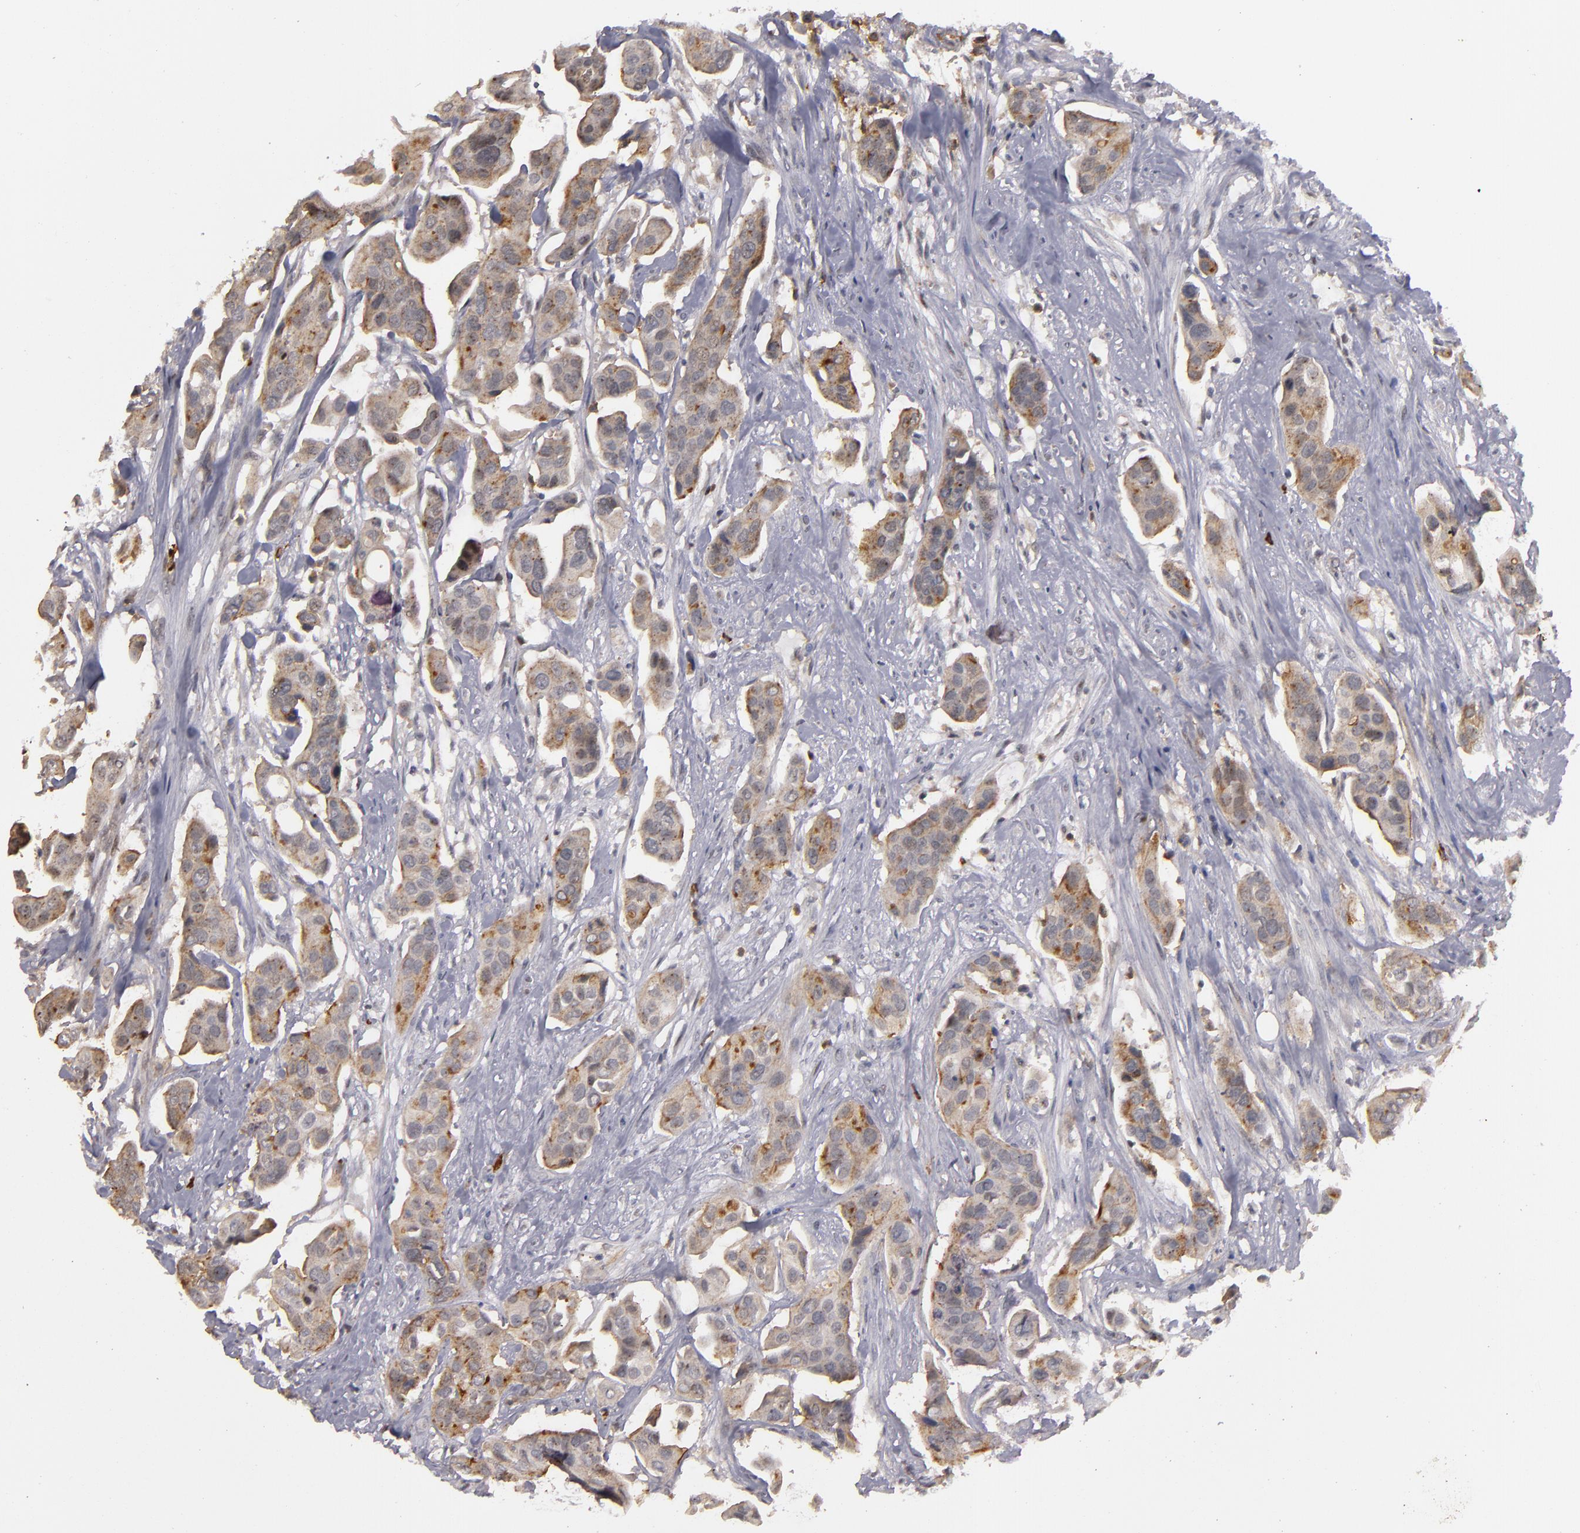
{"staining": {"intensity": "weak", "quantity": ">75%", "location": "cytoplasmic/membranous"}, "tissue": "urothelial cancer", "cell_type": "Tumor cells", "image_type": "cancer", "snomed": [{"axis": "morphology", "description": "Adenocarcinoma, NOS"}, {"axis": "topography", "description": "Urinary bladder"}], "caption": "Immunohistochemical staining of adenocarcinoma reveals low levels of weak cytoplasmic/membranous protein staining in approximately >75% of tumor cells.", "gene": "STX3", "patient": {"sex": "male", "age": 61}}